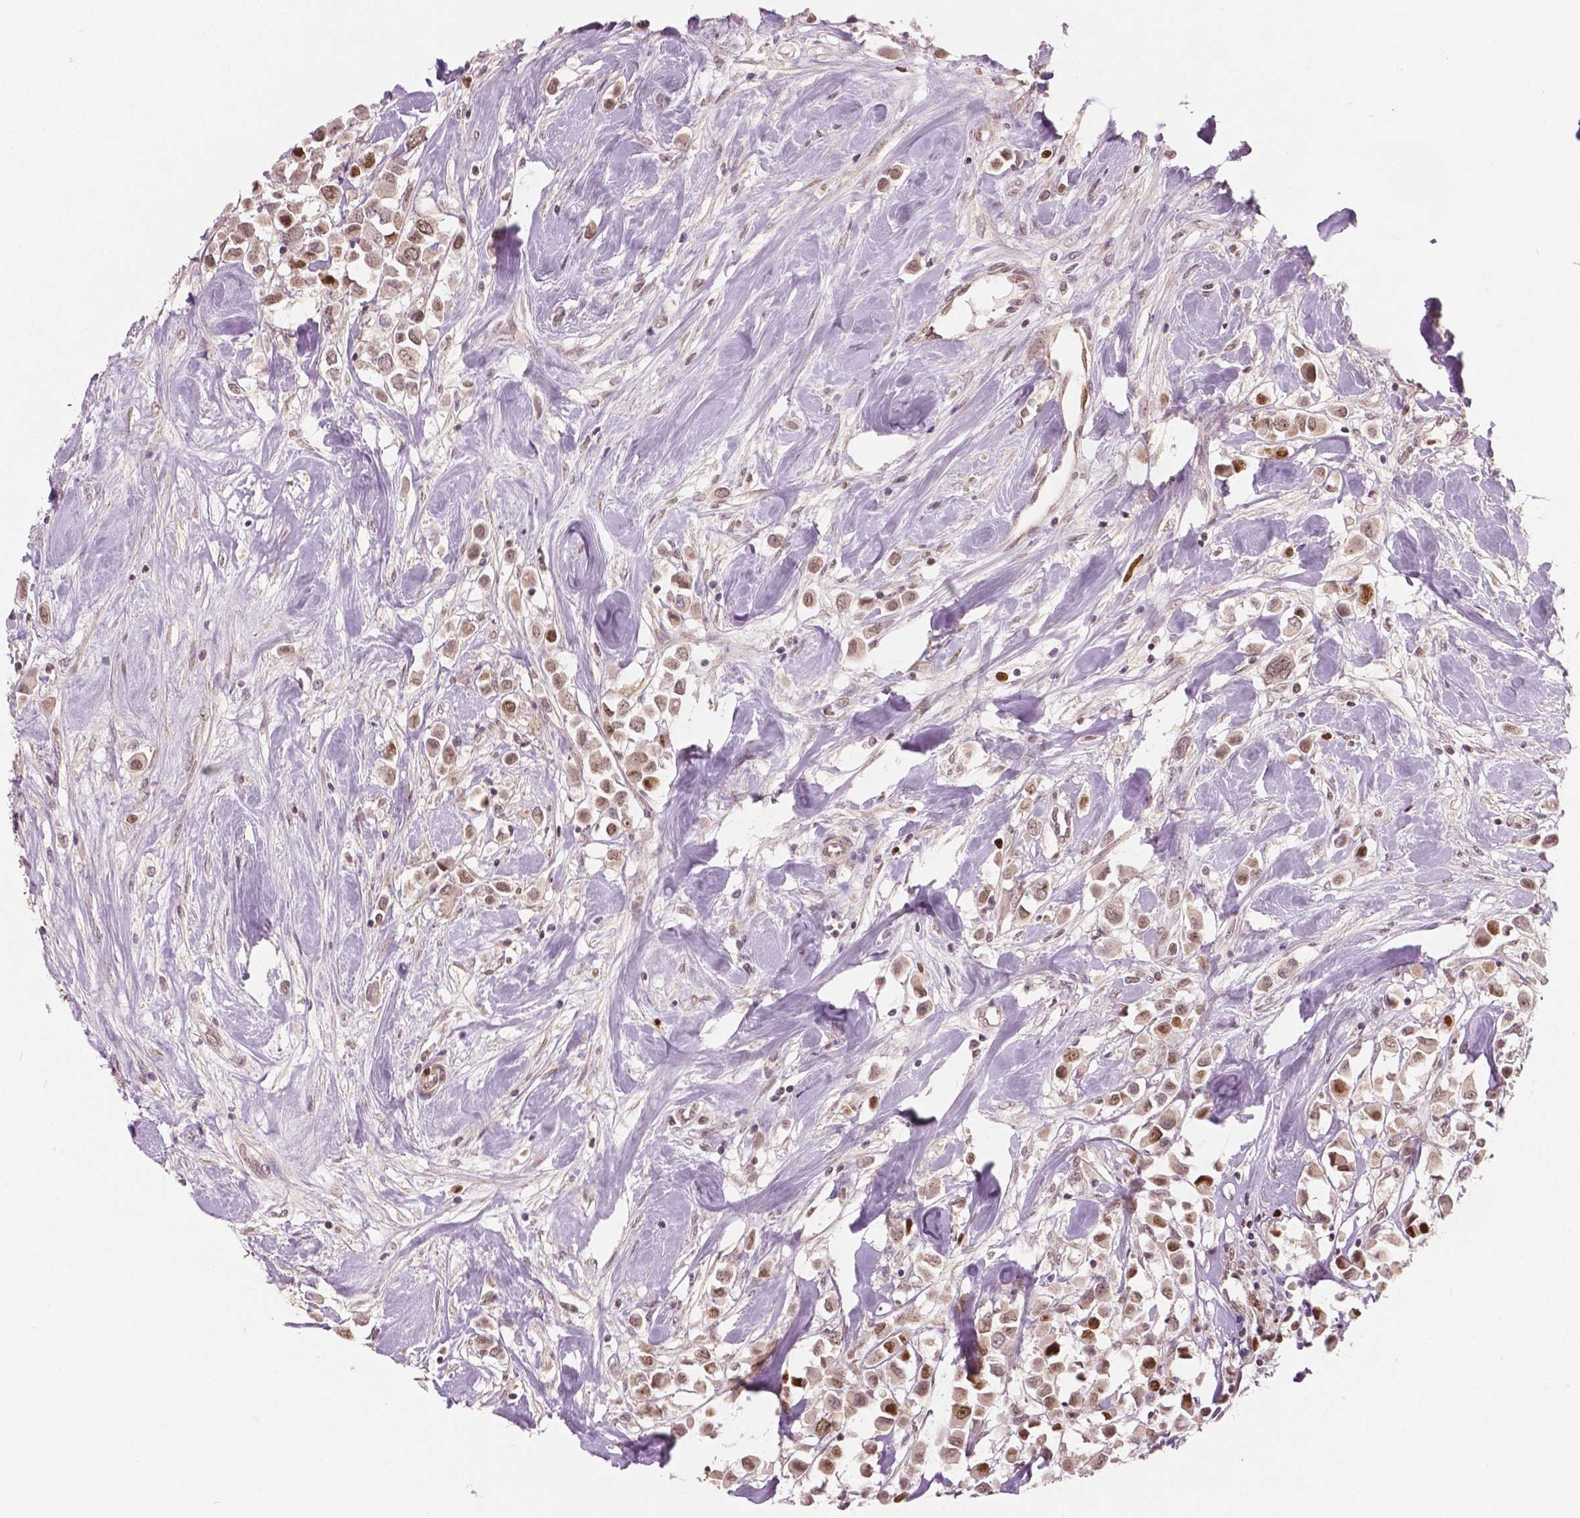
{"staining": {"intensity": "moderate", "quantity": ">75%", "location": "nuclear"}, "tissue": "breast cancer", "cell_type": "Tumor cells", "image_type": "cancer", "snomed": [{"axis": "morphology", "description": "Duct carcinoma"}, {"axis": "topography", "description": "Breast"}], "caption": "High-power microscopy captured an immunohistochemistry micrograph of breast cancer (infiltrating ductal carcinoma), revealing moderate nuclear positivity in approximately >75% of tumor cells.", "gene": "NSD2", "patient": {"sex": "female", "age": 61}}